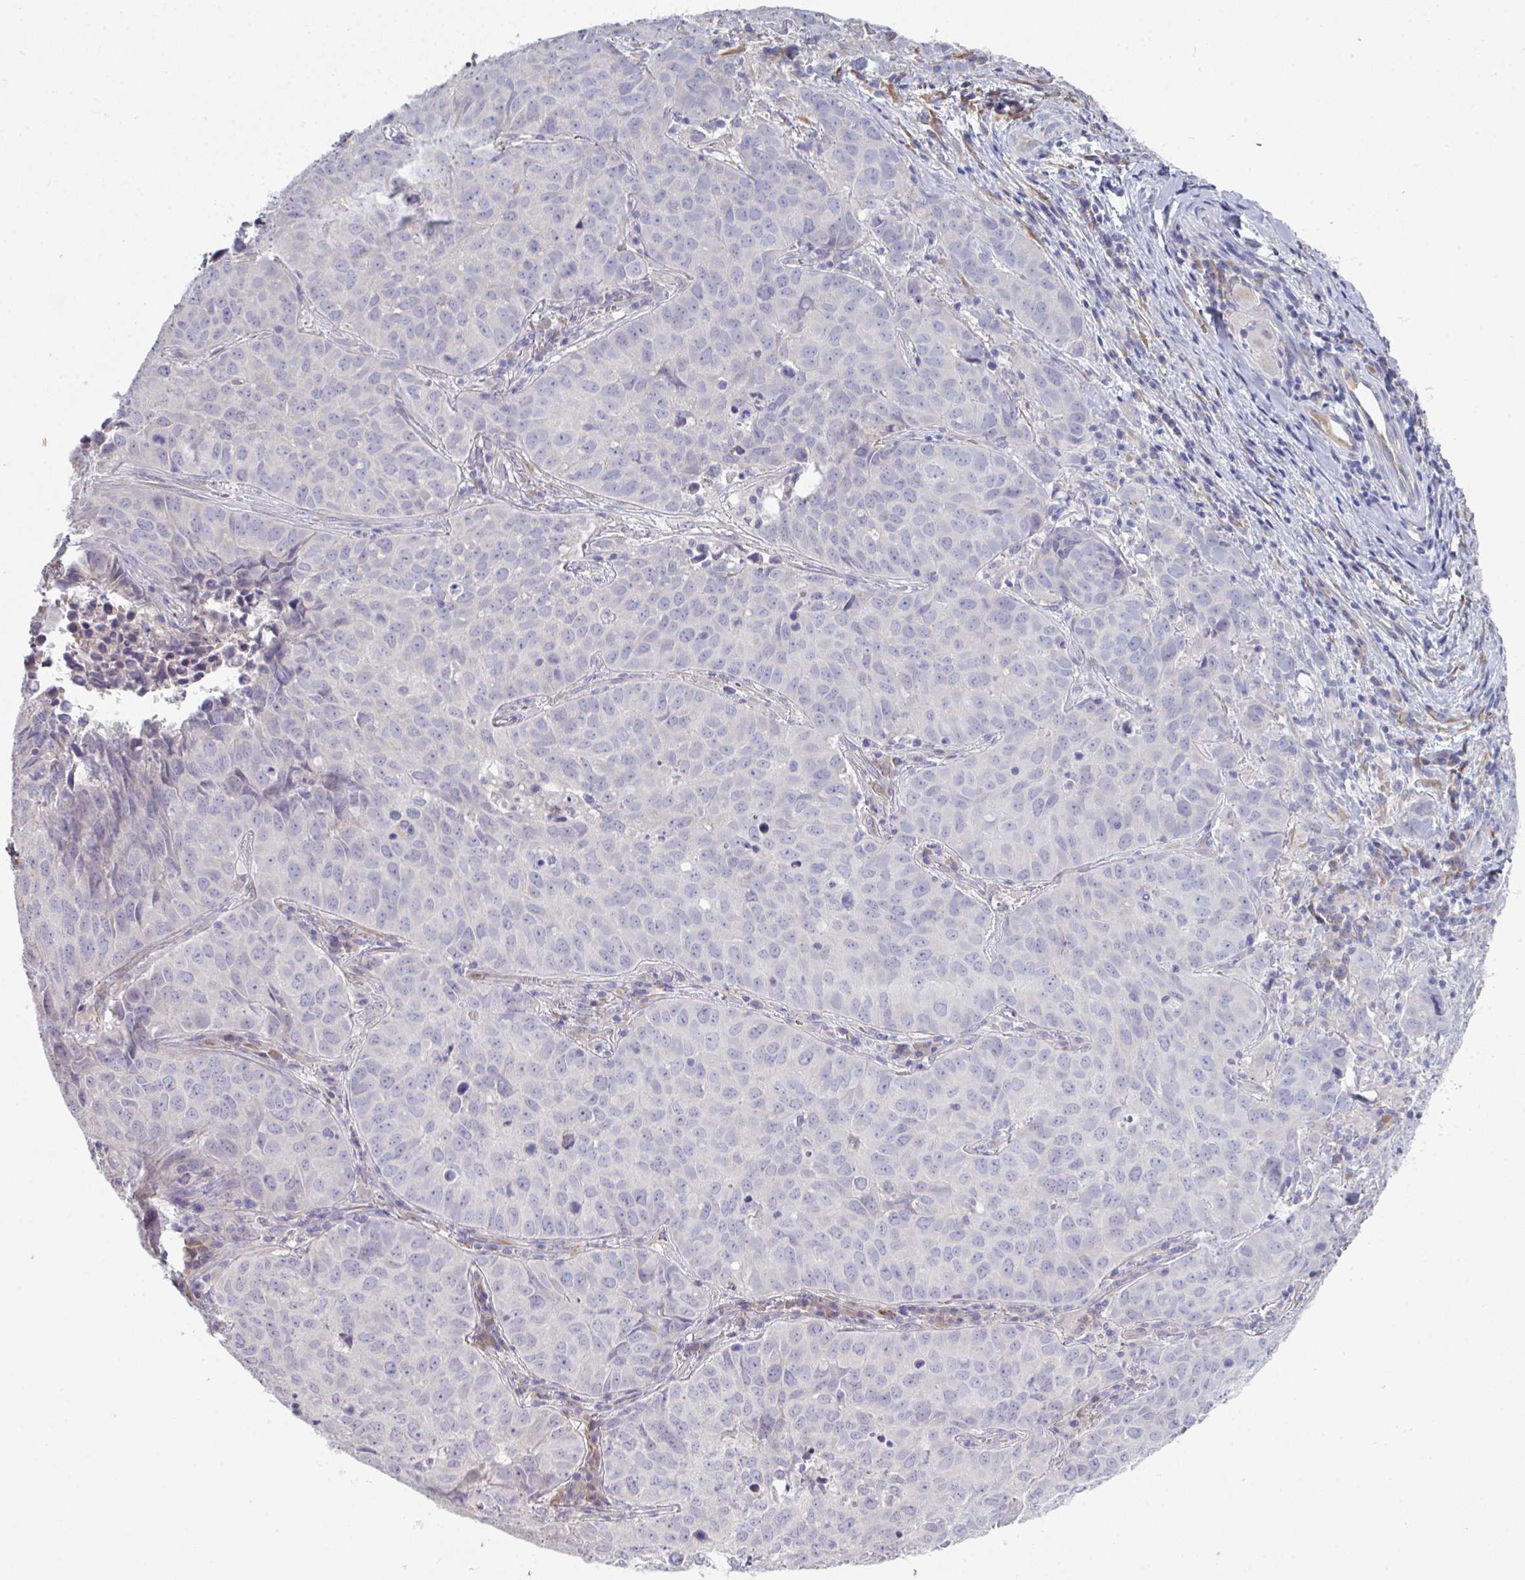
{"staining": {"intensity": "negative", "quantity": "none", "location": "none"}, "tissue": "lung cancer", "cell_type": "Tumor cells", "image_type": "cancer", "snomed": [{"axis": "morphology", "description": "Adenocarcinoma, NOS"}, {"axis": "topography", "description": "Lung"}], "caption": "There is no significant positivity in tumor cells of adenocarcinoma (lung).", "gene": "HGFAC", "patient": {"sex": "female", "age": 50}}